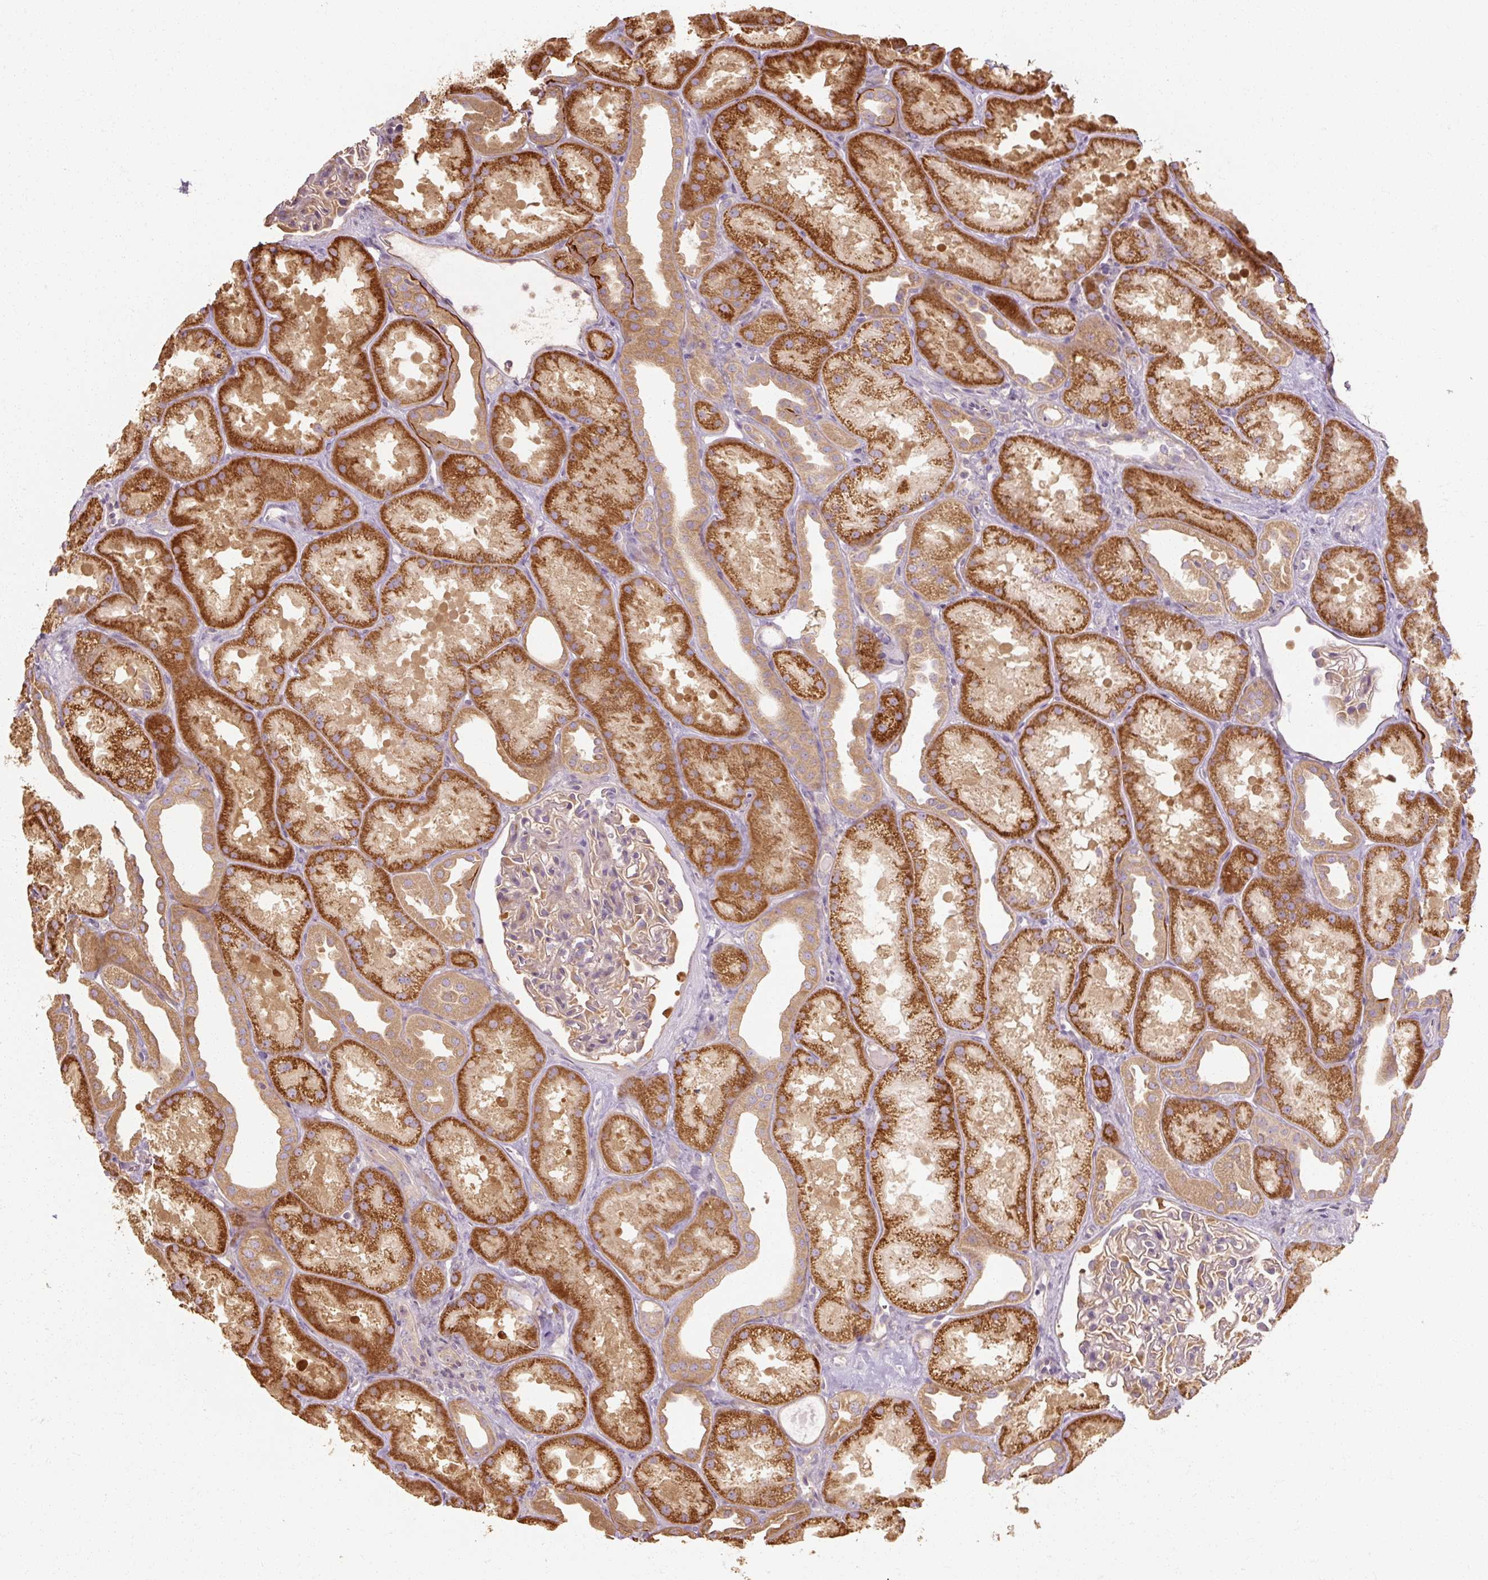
{"staining": {"intensity": "moderate", "quantity": "25%-75%", "location": "cytoplasmic/membranous"}, "tissue": "kidney", "cell_type": "Cells in glomeruli", "image_type": "normal", "snomed": [{"axis": "morphology", "description": "Normal tissue, NOS"}, {"axis": "topography", "description": "Kidney"}], "caption": "Unremarkable kidney shows moderate cytoplasmic/membranous staining in approximately 25%-75% of cells in glomeruli, visualized by immunohistochemistry. (IHC, brightfield microscopy, high magnification).", "gene": "RB1CC1", "patient": {"sex": "male", "age": 61}}